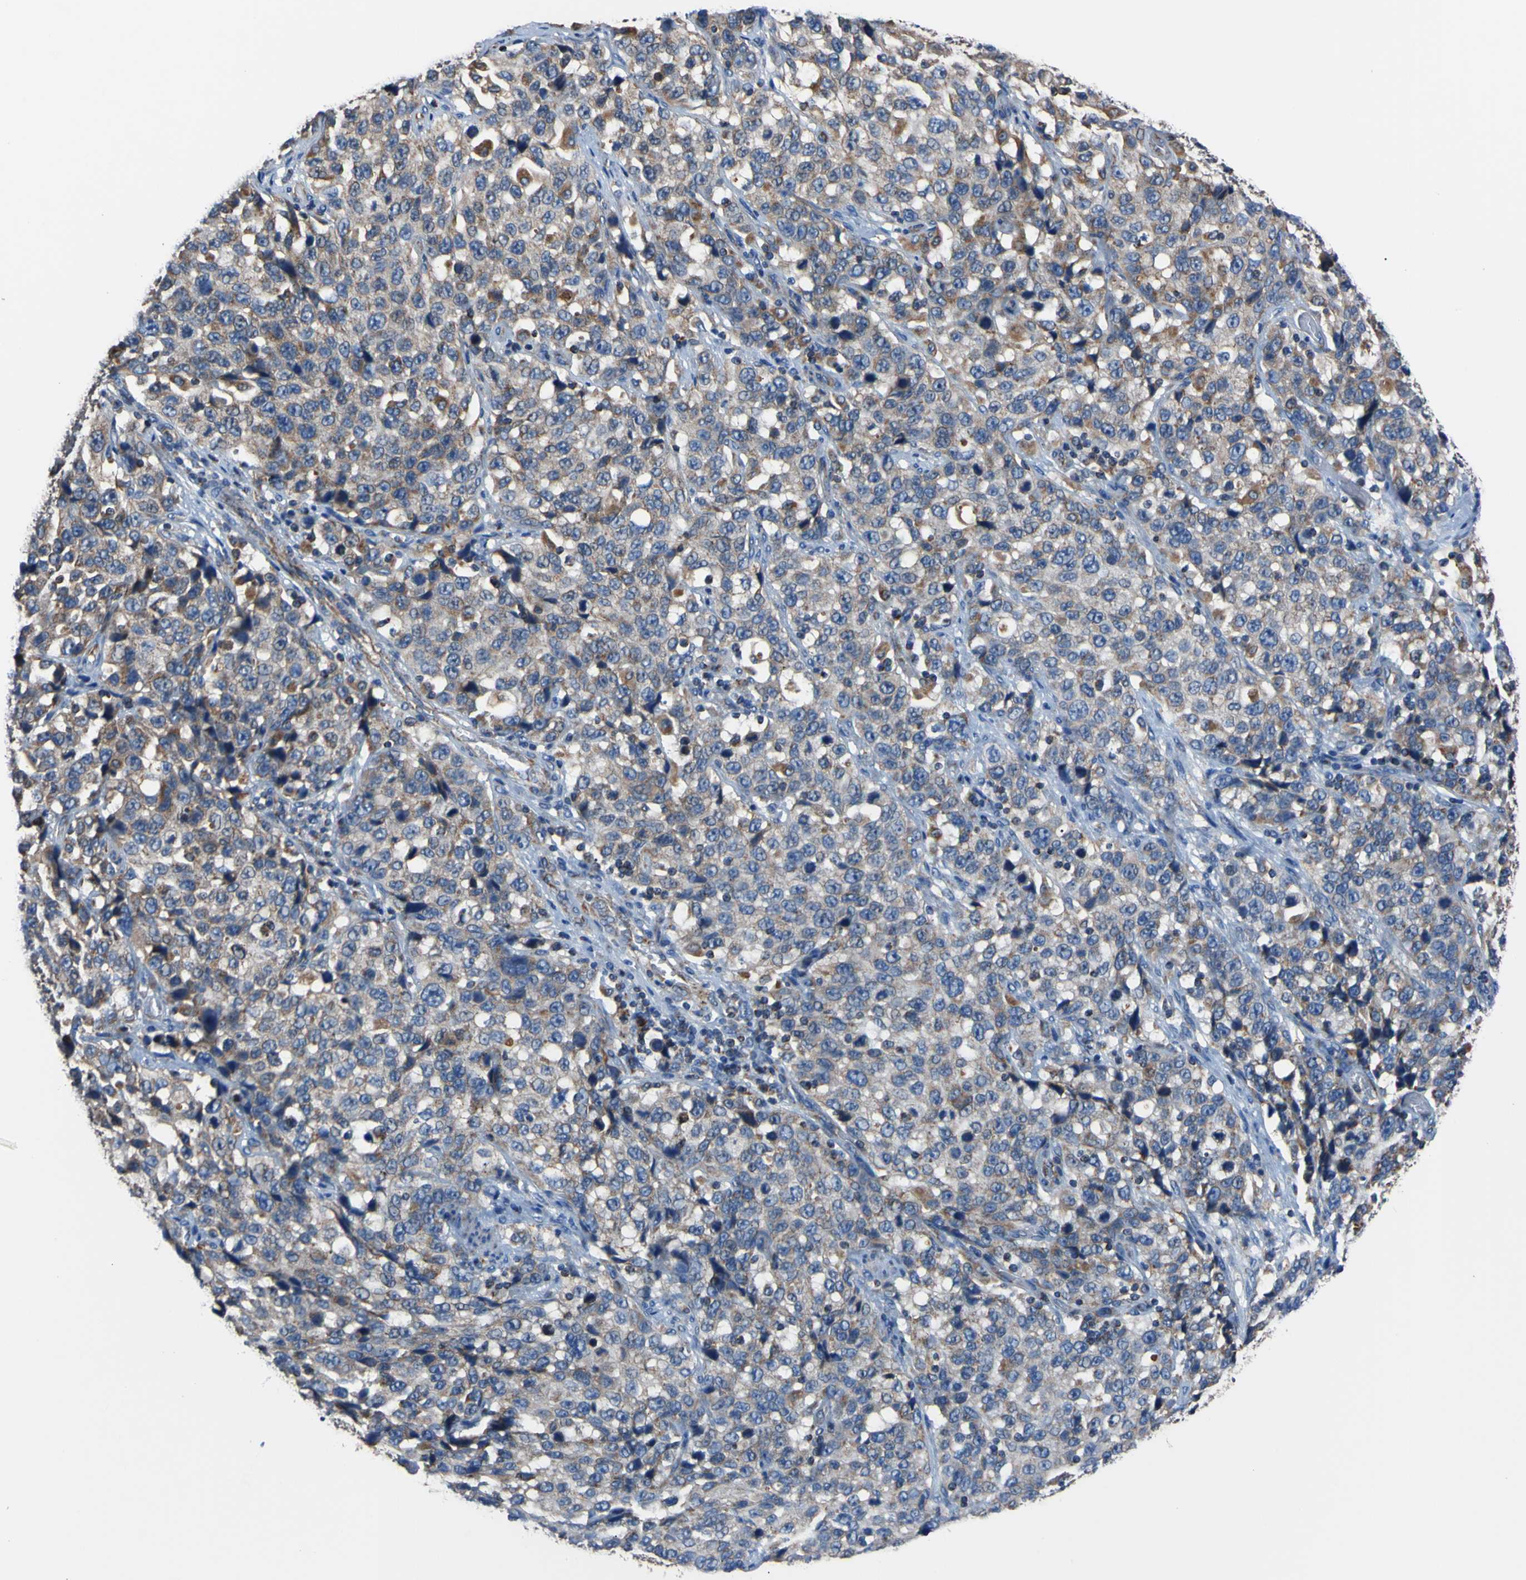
{"staining": {"intensity": "moderate", "quantity": ">75%", "location": "cytoplasmic/membranous"}, "tissue": "stomach cancer", "cell_type": "Tumor cells", "image_type": "cancer", "snomed": [{"axis": "morphology", "description": "Normal tissue, NOS"}, {"axis": "morphology", "description": "Adenocarcinoma, NOS"}, {"axis": "topography", "description": "Stomach"}], "caption": "This is an image of immunohistochemistry staining of stomach cancer (adenocarcinoma), which shows moderate expression in the cytoplasmic/membranous of tumor cells.", "gene": "CLPP", "patient": {"sex": "male", "age": 48}}